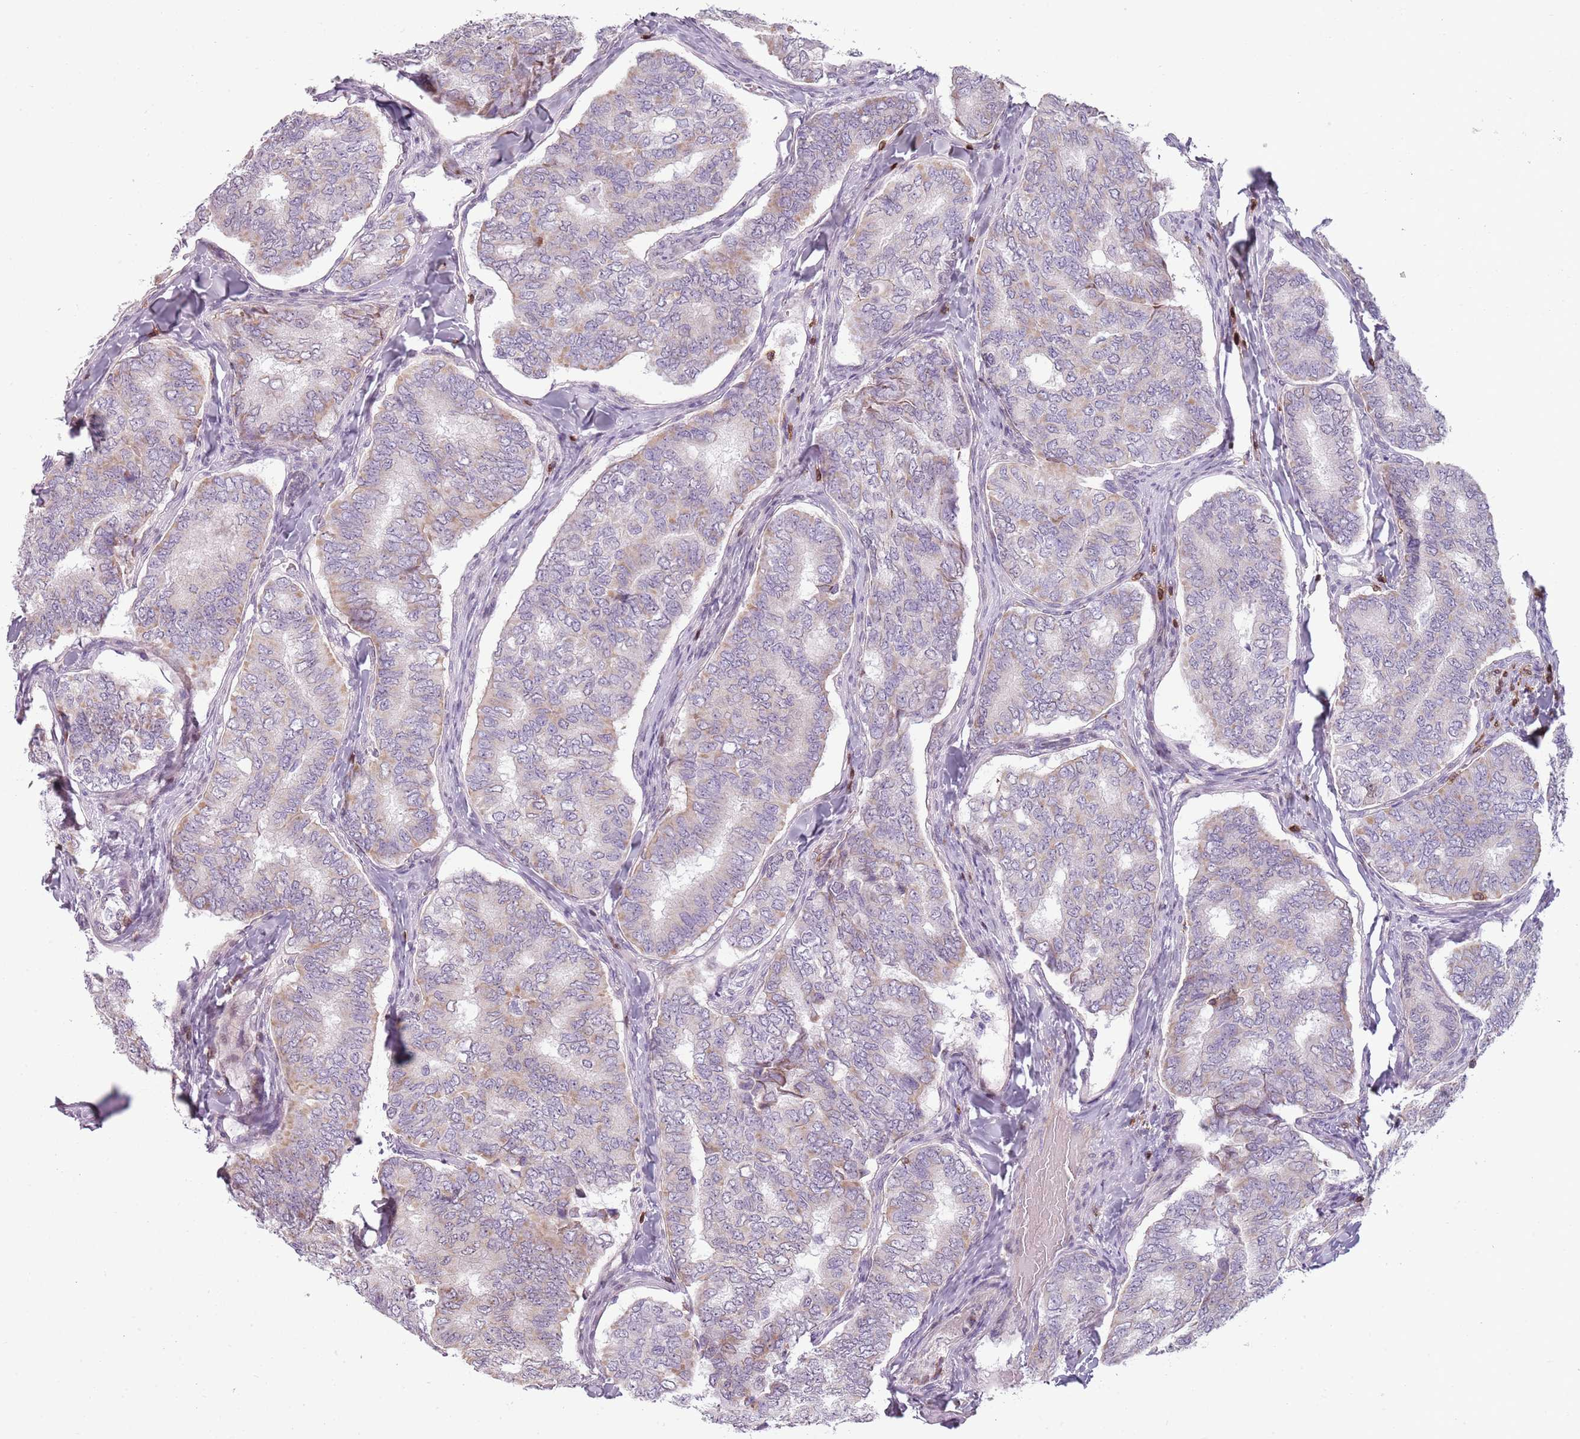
{"staining": {"intensity": "negative", "quantity": "none", "location": "none"}, "tissue": "thyroid cancer", "cell_type": "Tumor cells", "image_type": "cancer", "snomed": [{"axis": "morphology", "description": "Papillary adenocarcinoma, NOS"}, {"axis": "topography", "description": "Thyroid gland"}], "caption": "This is a image of IHC staining of thyroid cancer, which shows no positivity in tumor cells. The staining was performed using DAB (3,3'-diaminobenzidine) to visualize the protein expression in brown, while the nuclei were stained in blue with hematoxylin (Magnification: 20x).", "gene": "ZNF583", "patient": {"sex": "female", "age": 35}}